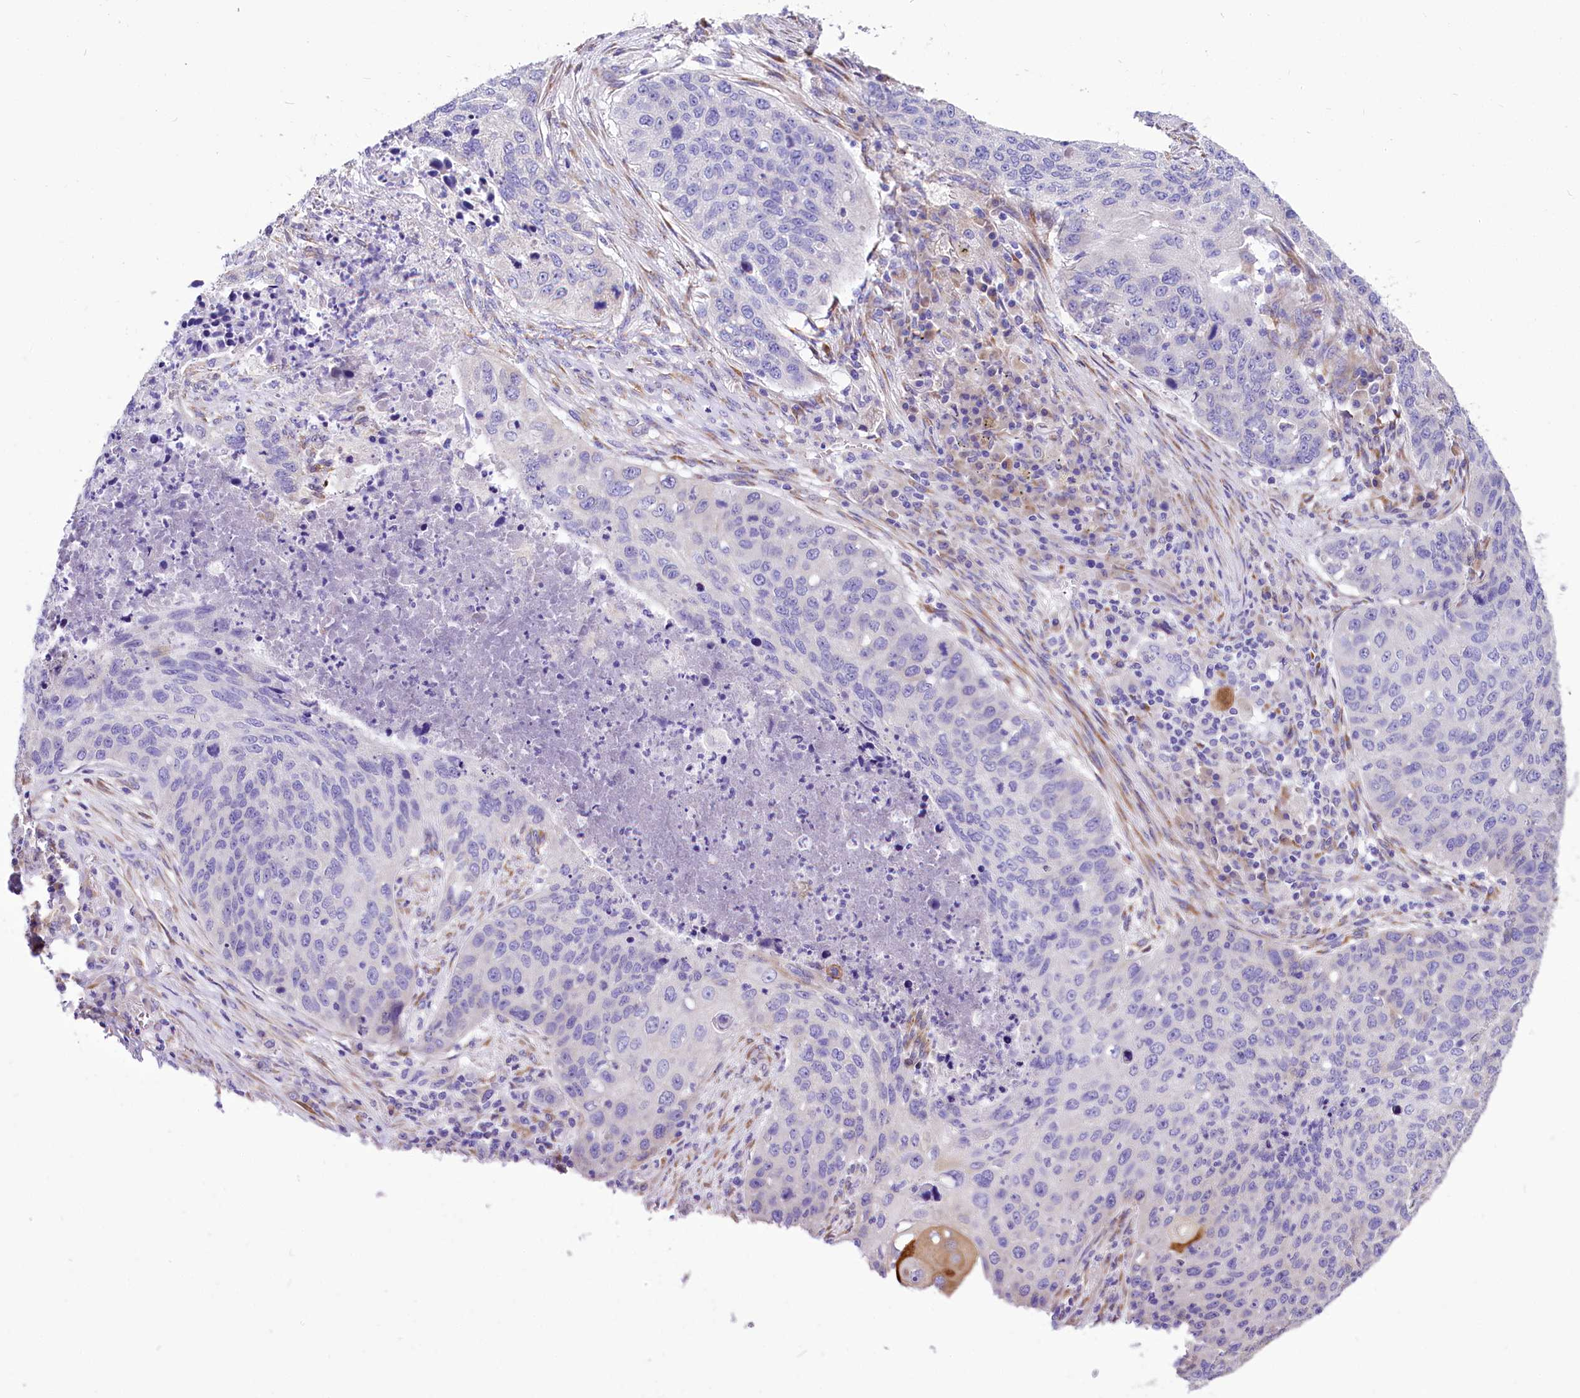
{"staining": {"intensity": "negative", "quantity": "none", "location": "none"}, "tissue": "lung cancer", "cell_type": "Tumor cells", "image_type": "cancer", "snomed": [{"axis": "morphology", "description": "Squamous cell carcinoma, NOS"}, {"axis": "topography", "description": "Lung"}], "caption": "Immunohistochemistry photomicrograph of human squamous cell carcinoma (lung) stained for a protein (brown), which reveals no expression in tumor cells. Nuclei are stained in blue.", "gene": "A2ML1", "patient": {"sex": "female", "age": 63}}